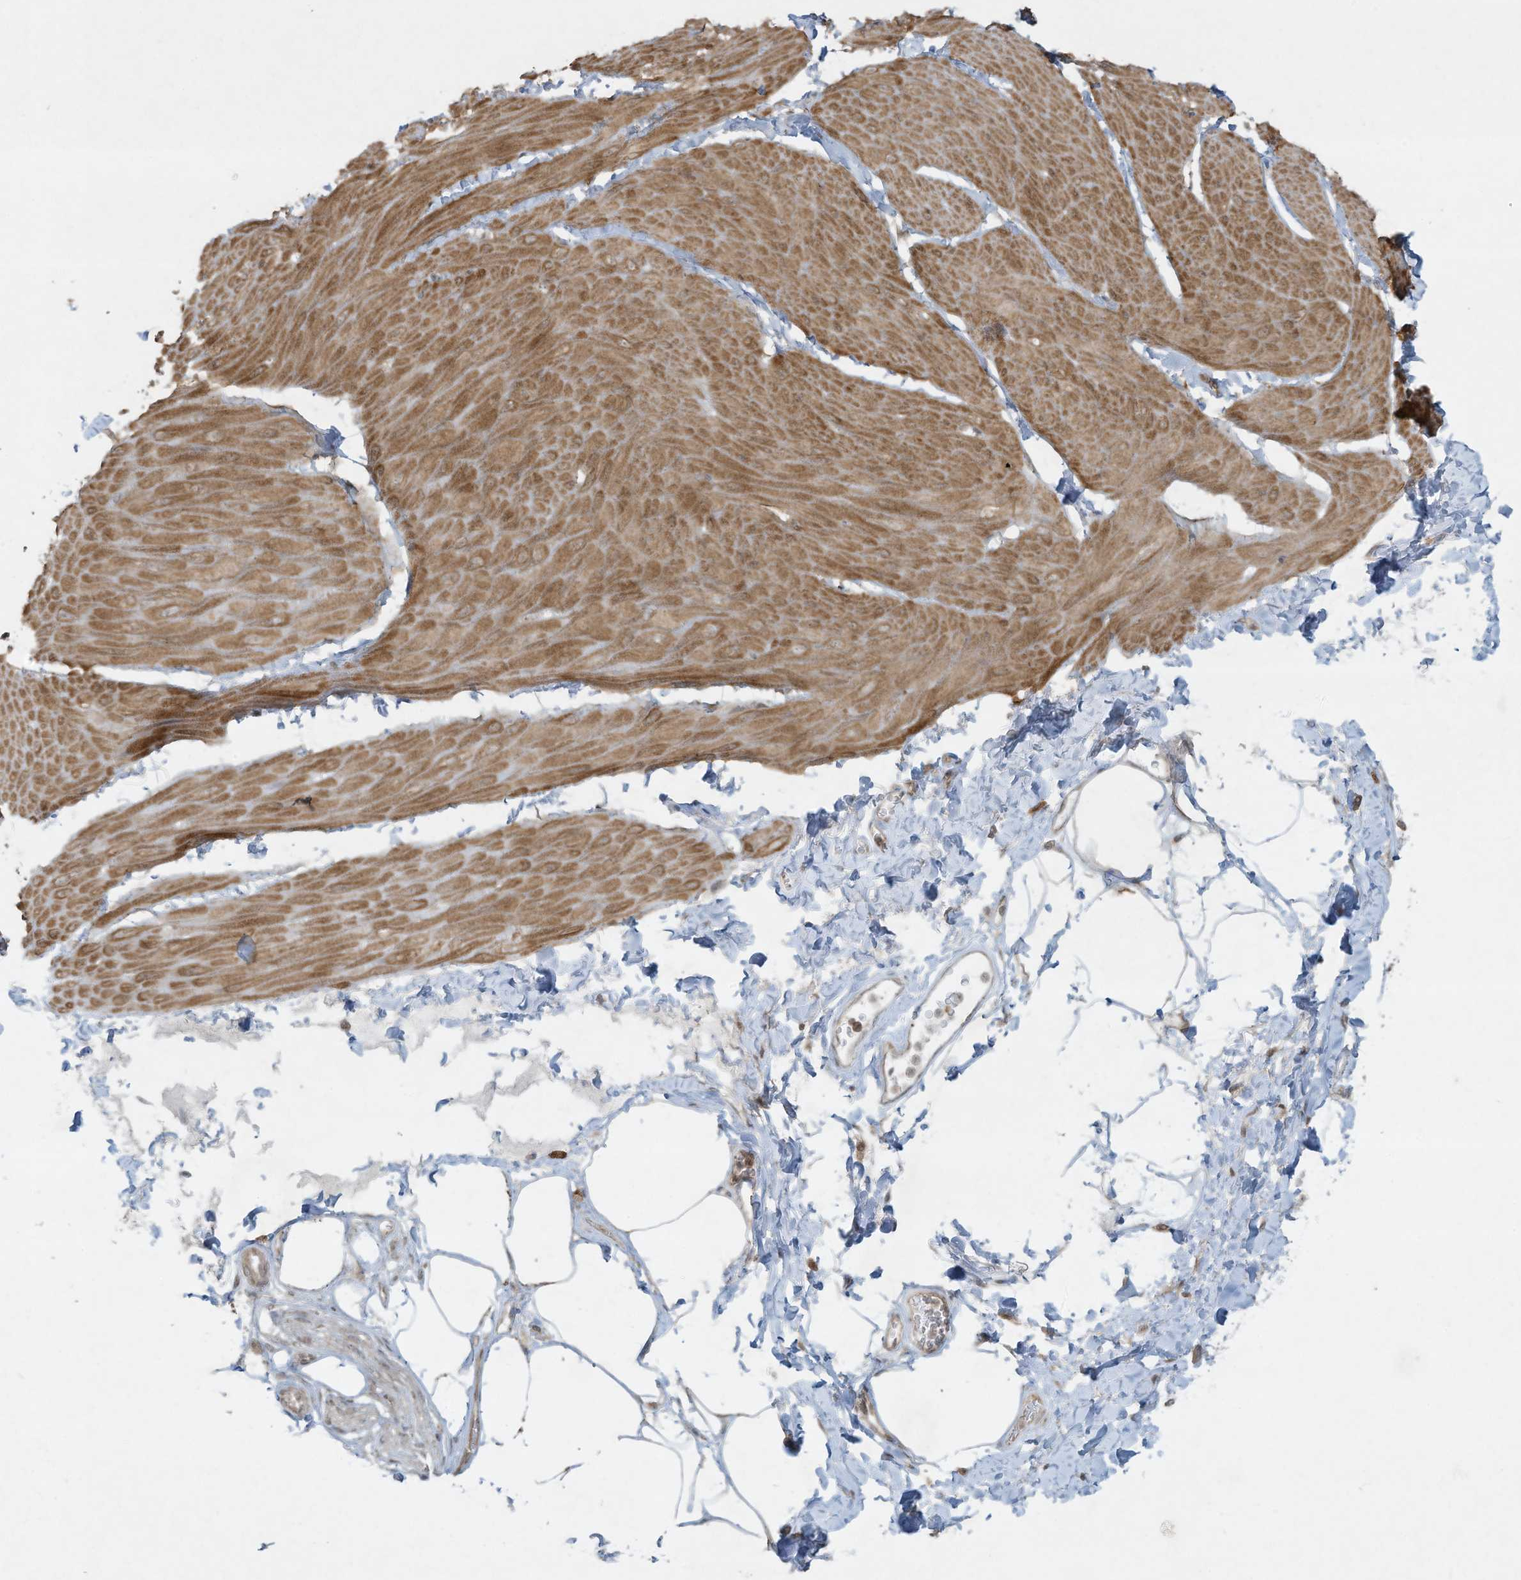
{"staining": {"intensity": "moderate", "quantity": ">75%", "location": "cytoplasmic/membranous"}, "tissue": "smooth muscle", "cell_type": "Smooth muscle cells", "image_type": "normal", "snomed": [{"axis": "morphology", "description": "Urothelial carcinoma, High grade"}, {"axis": "topography", "description": "Urinary bladder"}], "caption": "This image shows benign smooth muscle stained with IHC to label a protein in brown. The cytoplasmic/membranous of smooth muscle cells show moderate positivity for the protein. Nuclei are counter-stained blue.", "gene": "ZNF263", "patient": {"sex": "male", "age": 46}}